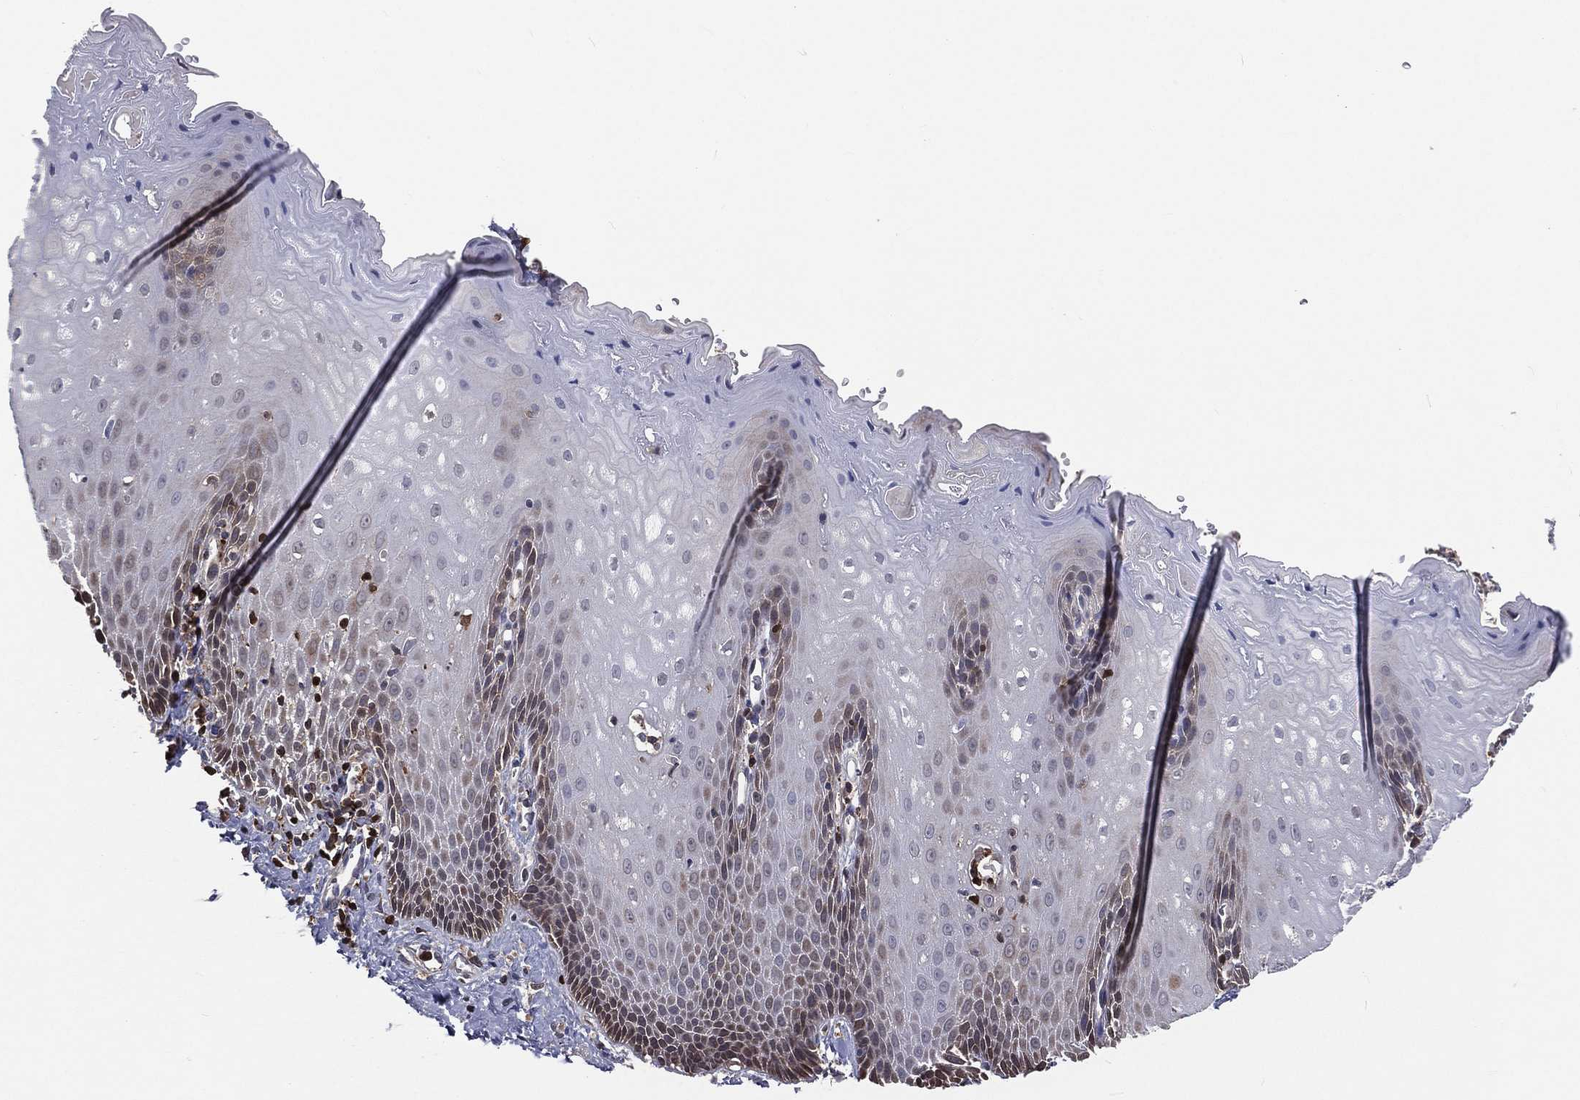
{"staining": {"intensity": "moderate", "quantity": "<25%", "location": "nuclear"}, "tissue": "esophagus", "cell_type": "Squamous epithelial cells", "image_type": "normal", "snomed": [{"axis": "morphology", "description": "Normal tissue, NOS"}, {"axis": "topography", "description": "Esophagus"}], "caption": "Protein analysis of normal esophagus reveals moderate nuclear staining in approximately <25% of squamous epithelial cells. Nuclei are stained in blue.", "gene": "TBC1D2", "patient": {"sex": "male", "age": 64}}